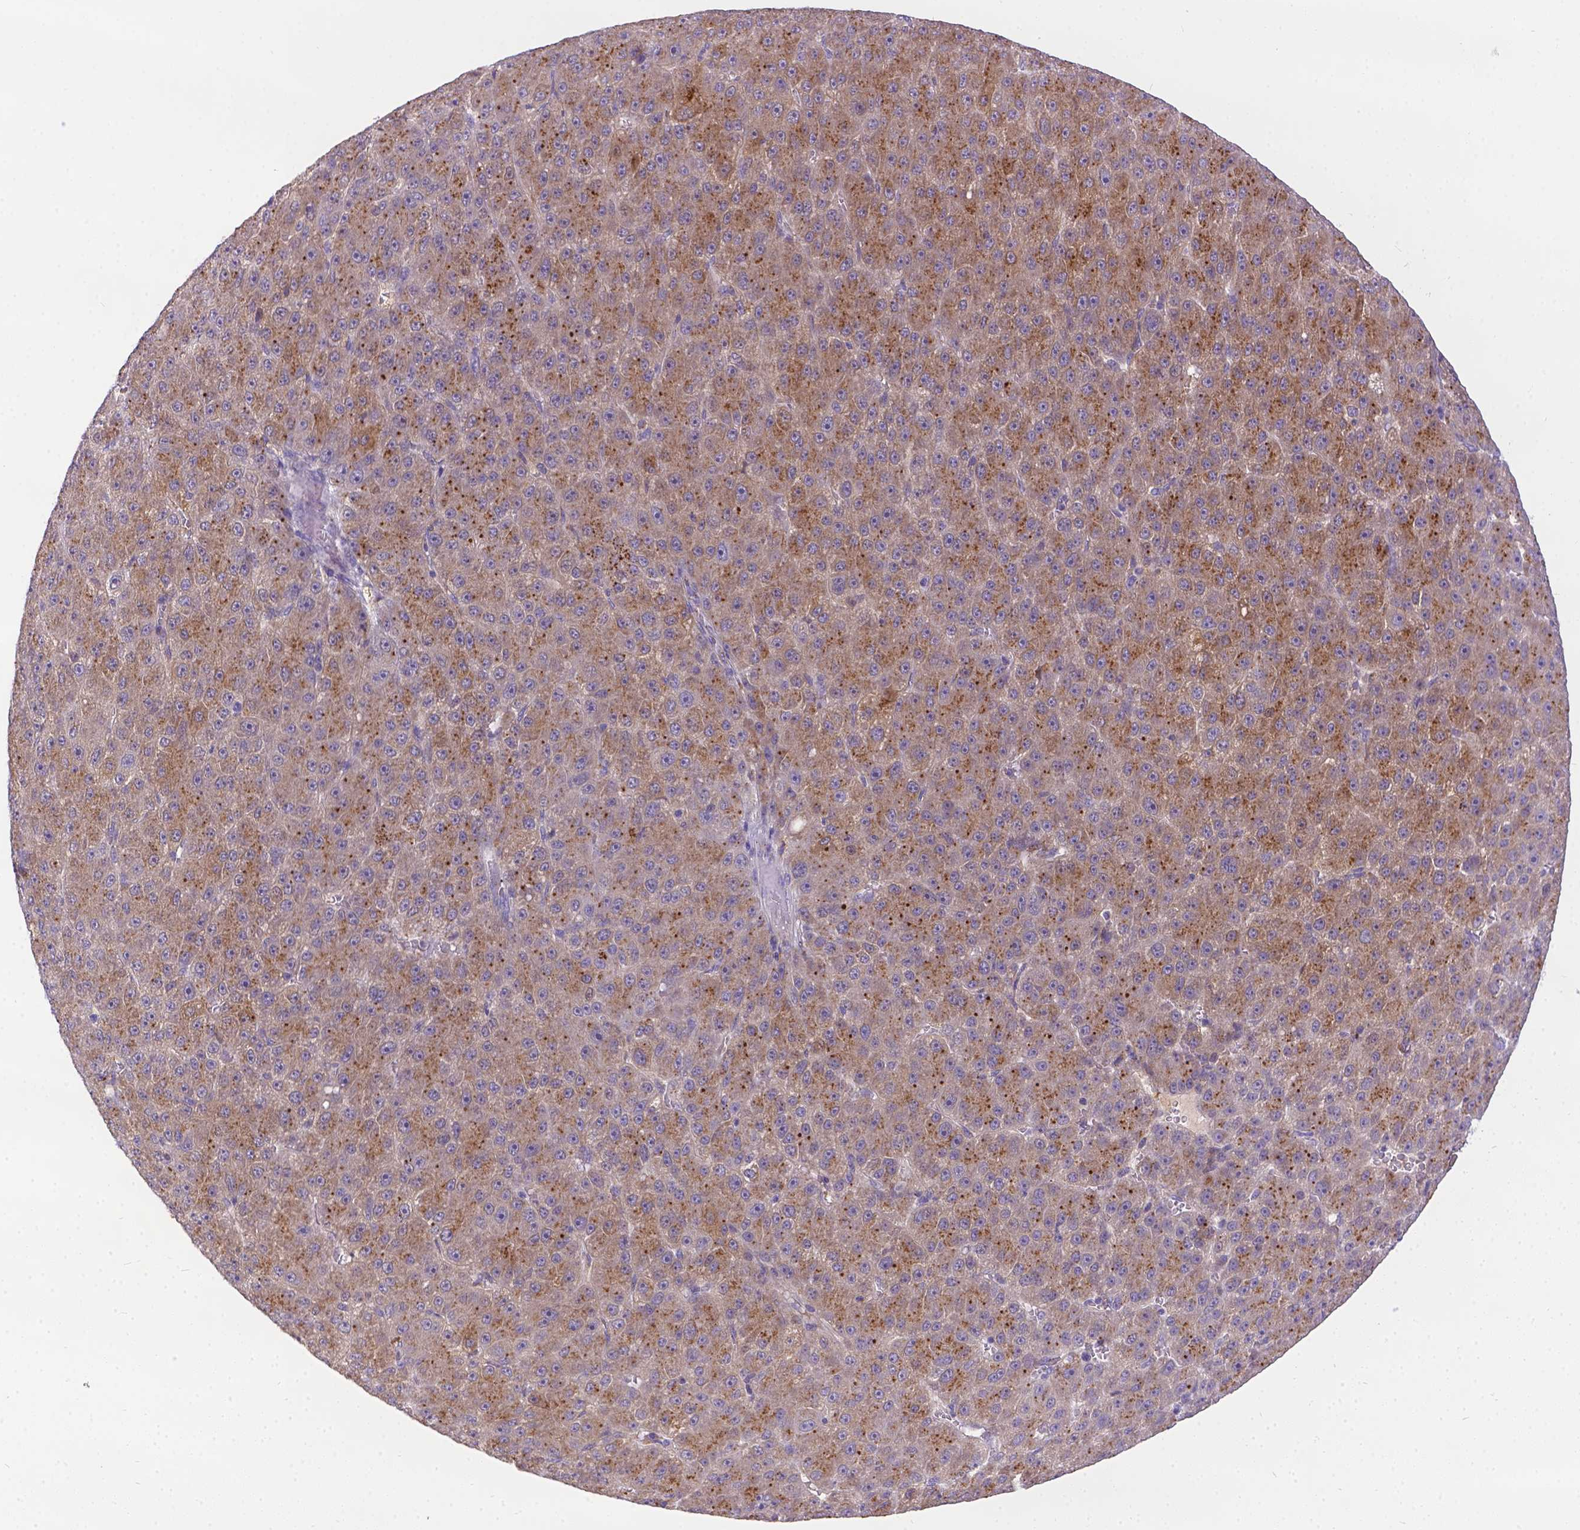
{"staining": {"intensity": "moderate", "quantity": ">75%", "location": "cytoplasmic/membranous"}, "tissue": "liver cancer", "cell_type": "Tumor cells", "image_type": "cancer", "snomed": [{"axis": "morphology", "description": "Carcinoma, Hepatocellular, NOS"}, {"axis": "topography", "description": "Liver"}], "caption": "There is medium levels of moderate cytoplasmic/membranous expression in tumor cells of liver hepatocellular carcinoma, as demonstrated by immunohistochemical staining (brown color).", "gene": "TM4SF18", "patient": {"sex": "male", "age": 67}}